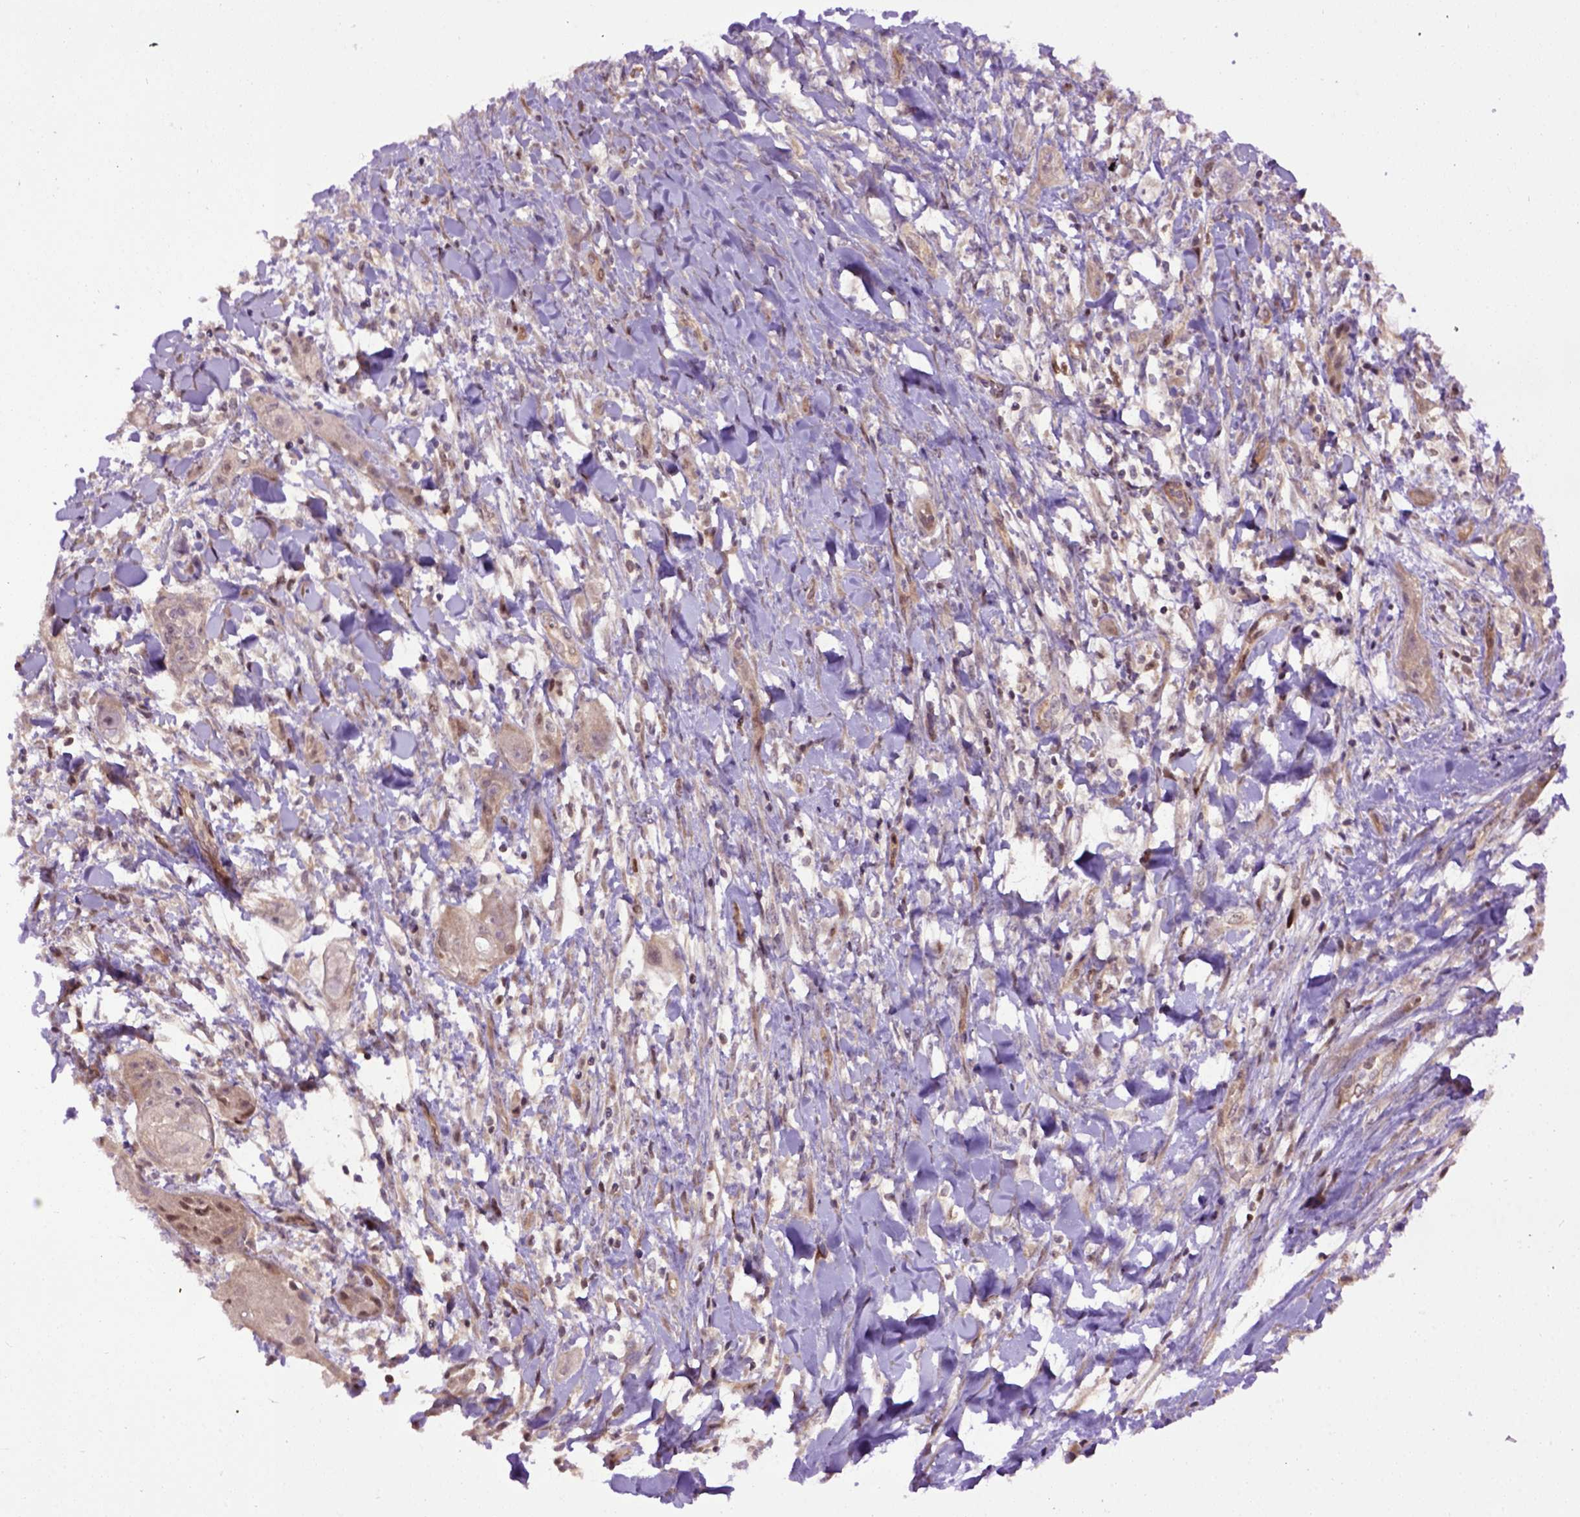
{"staining": {"intensity": "weak", "quantity": ">75%", "location": "cytoplasmic/membranous"}, "tissue": "skin cancer", "cell_type": "Tumor cells", "image_type": "cancer", "snomed": [{"axis": "morphology", "description": "Squamous cell carcinoma, NOS"}, {"axis": "topography", "description": "Skin"}], "caption": "Brown immunohistochemical staining in human squamous cell carcinoma (skin) shows weak cytoplasmic/membranous staining in approximately >75% of tumor cells.", "gene": "WDR48", "patient": {"sex": "male", "age": 62}}